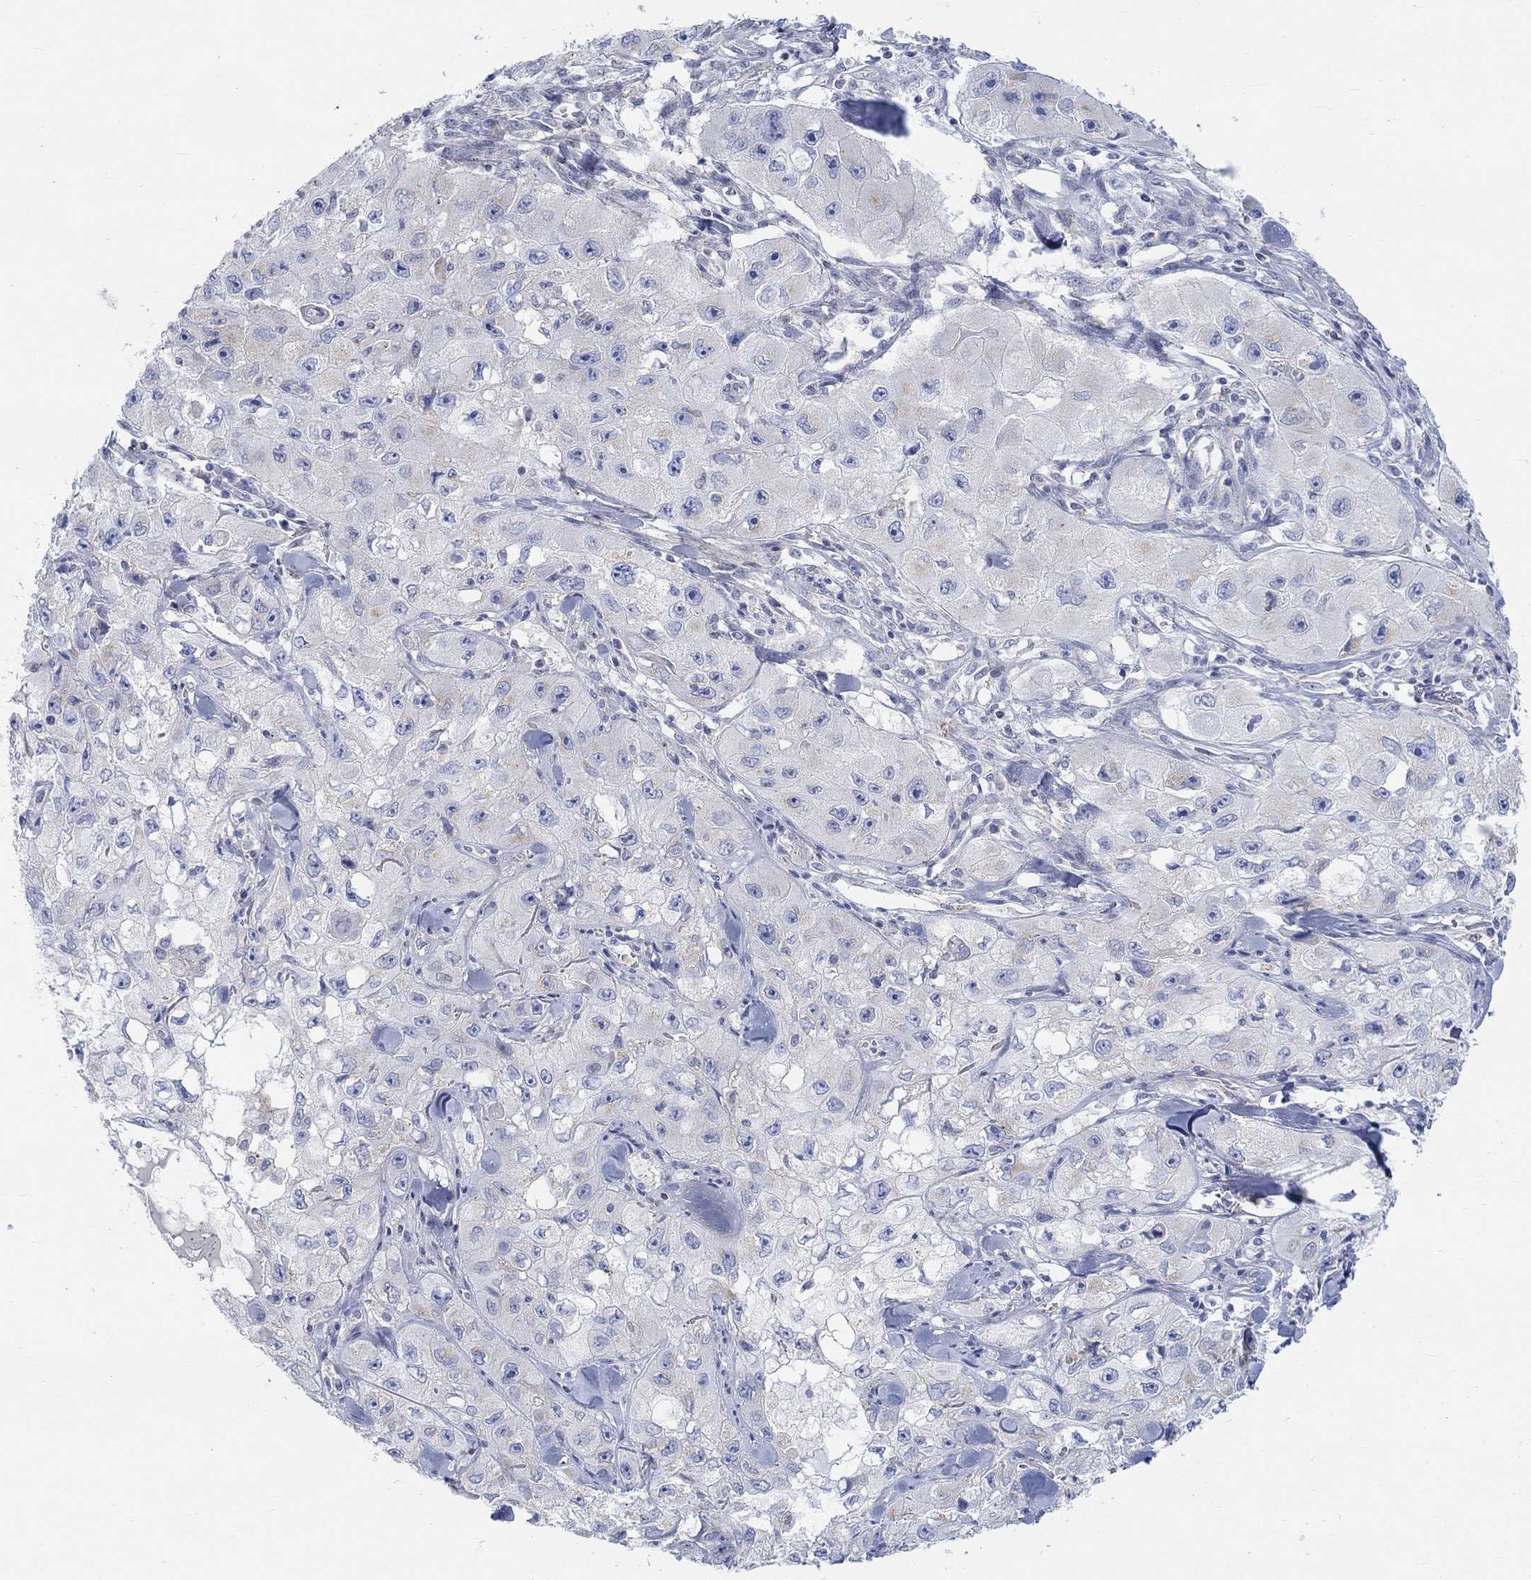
{"staining": {"intensity": "negative", "quantity": "none", "location": "none"}, "tissue": "skin cancer", "cell_type": "Tumor cells", "image_type": "cancer", "snomed": [{"axis": "morphology", "description": "Squamous cell carcinoma, NOS"}, {"axis": "topography", "description": "Skin"}, {"axis": "topography", "description": "Subcutis"}], "caption": "Immunohistochemistry (IHC) photomicrograph of neoplastic tissue: skin cancer stained with DAB (3,3'-diaminobenzidine) shows no significant protein expression in tumor cells.", "gene": "NAV3", "patient": {"sex": "male", "age": 73}}